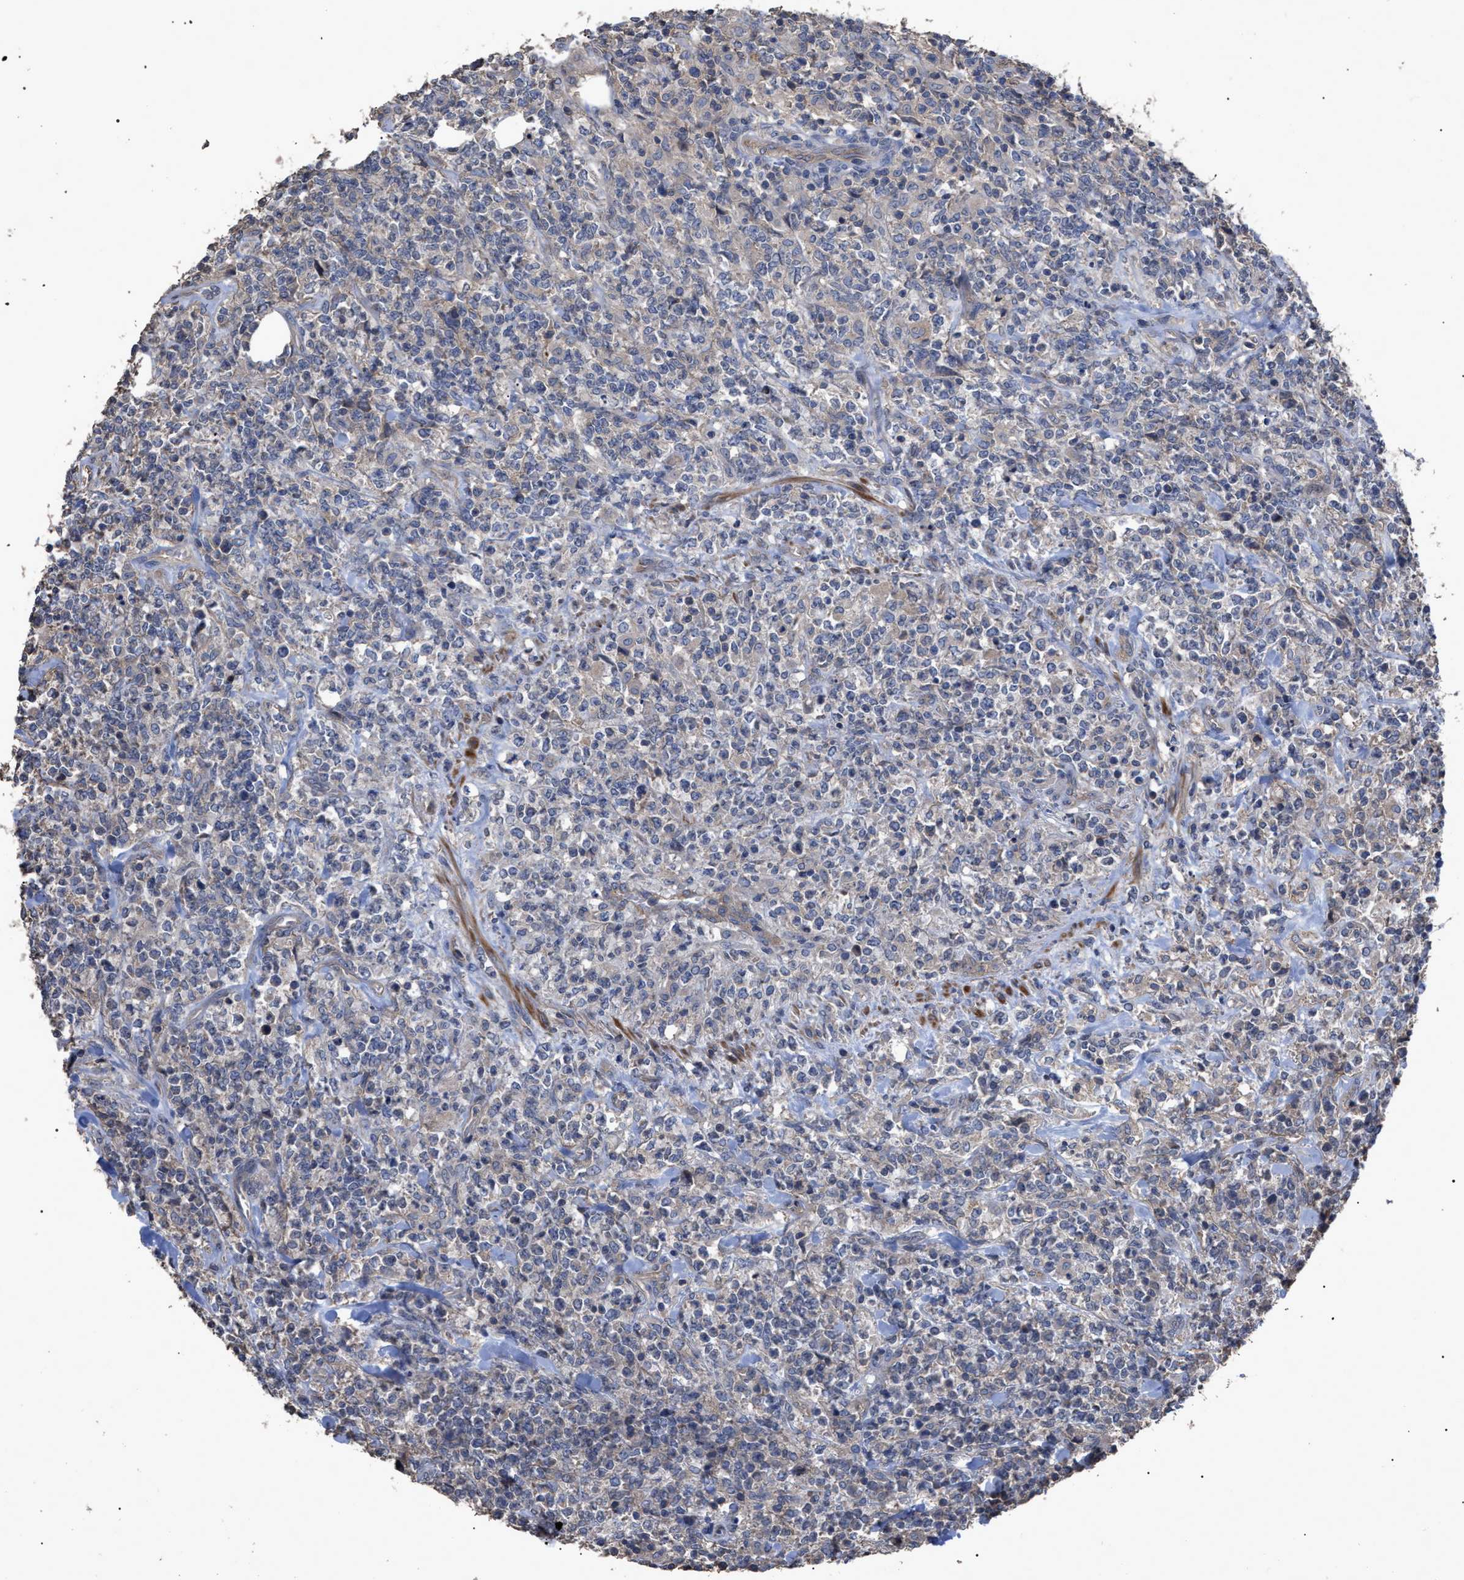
{"staining": {"intensity": "negative", "quantity": "none", "location": "none"}, "tissue": "lymphoma", "cell_type": "Tumor cells", "image_type": "cancer", "snomed": [{"axis": "morphology", "description": "Malignant lymphoma, non-Hodgkin's type, High grade"}, {"axis": "topography", "description": "Soft tissue"}], "caption": "A histopathology image of human malignant lymphoma, non-Hodgkin's type (high-grade) is negative for staining in tumor cells.", "gene": "BTN2A1", "patient": {"sex": "male", "age": 18}}